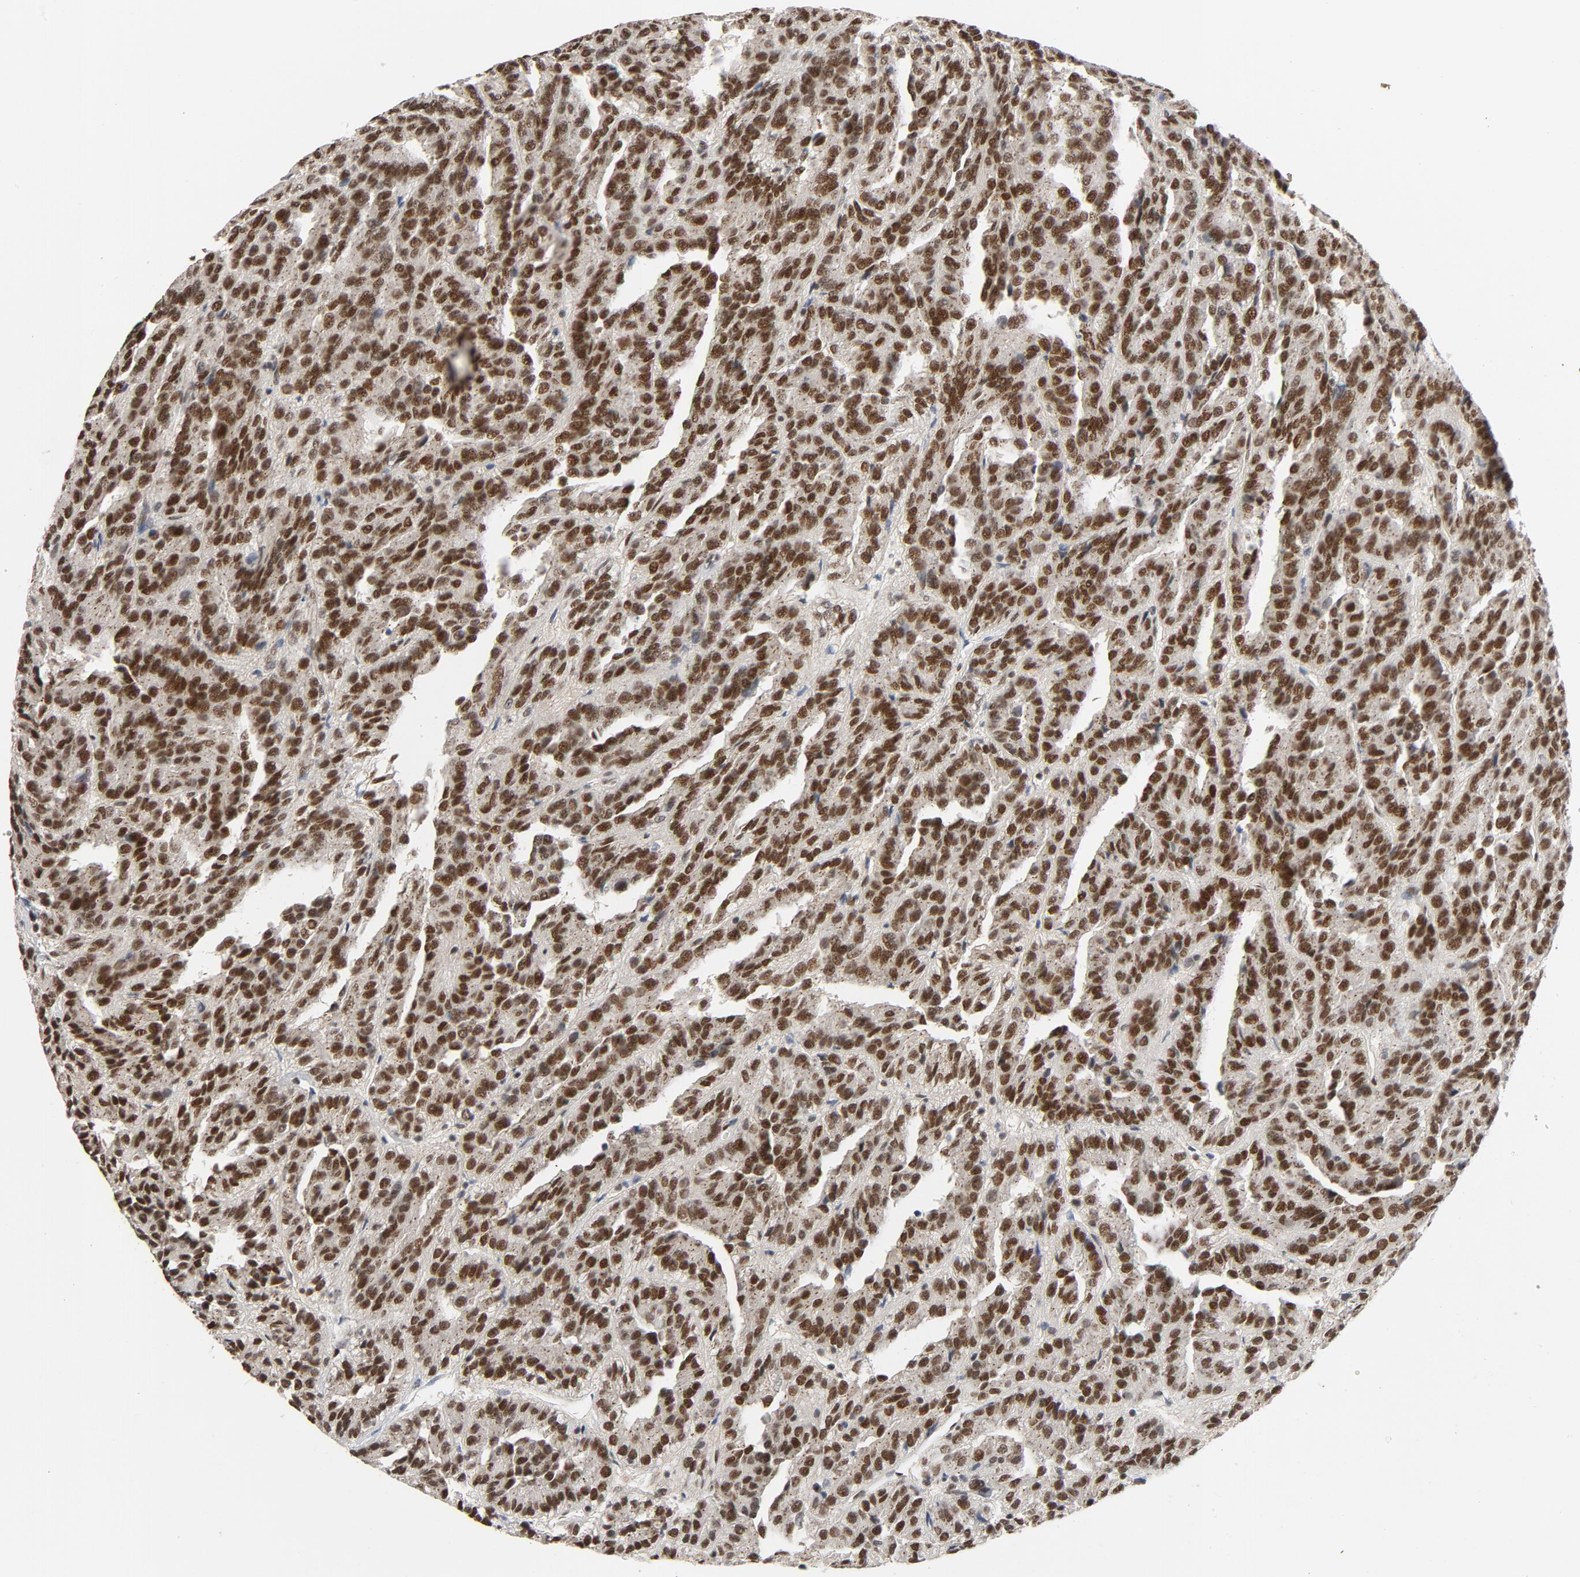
{"staining": {"intensity": "strong", "quantity": ">75%", "location": "nuclear"}, "tissue": "renal cancer", "cell_type": "Tumor cells", "image_type": "cancer", "snomed": [{"axis": "morphology", "description": "Adenocarcinoma, NOS"}, {"axis": "topography", "description": "Kidney"}], "caption": "Renal cancer (adenocarcinoma) was stained to show a protein in brown. There is high levels of strong nuclear staining in about >75% of tumor cells. (Stains: DAB (3,3'-diaminobenzidine) in brown, nuclei in blue, Microscopy: brightfield microscopy at high magnification).", "gene": "SMARCD1", "patient": {"sex": "male", "age": 46}}